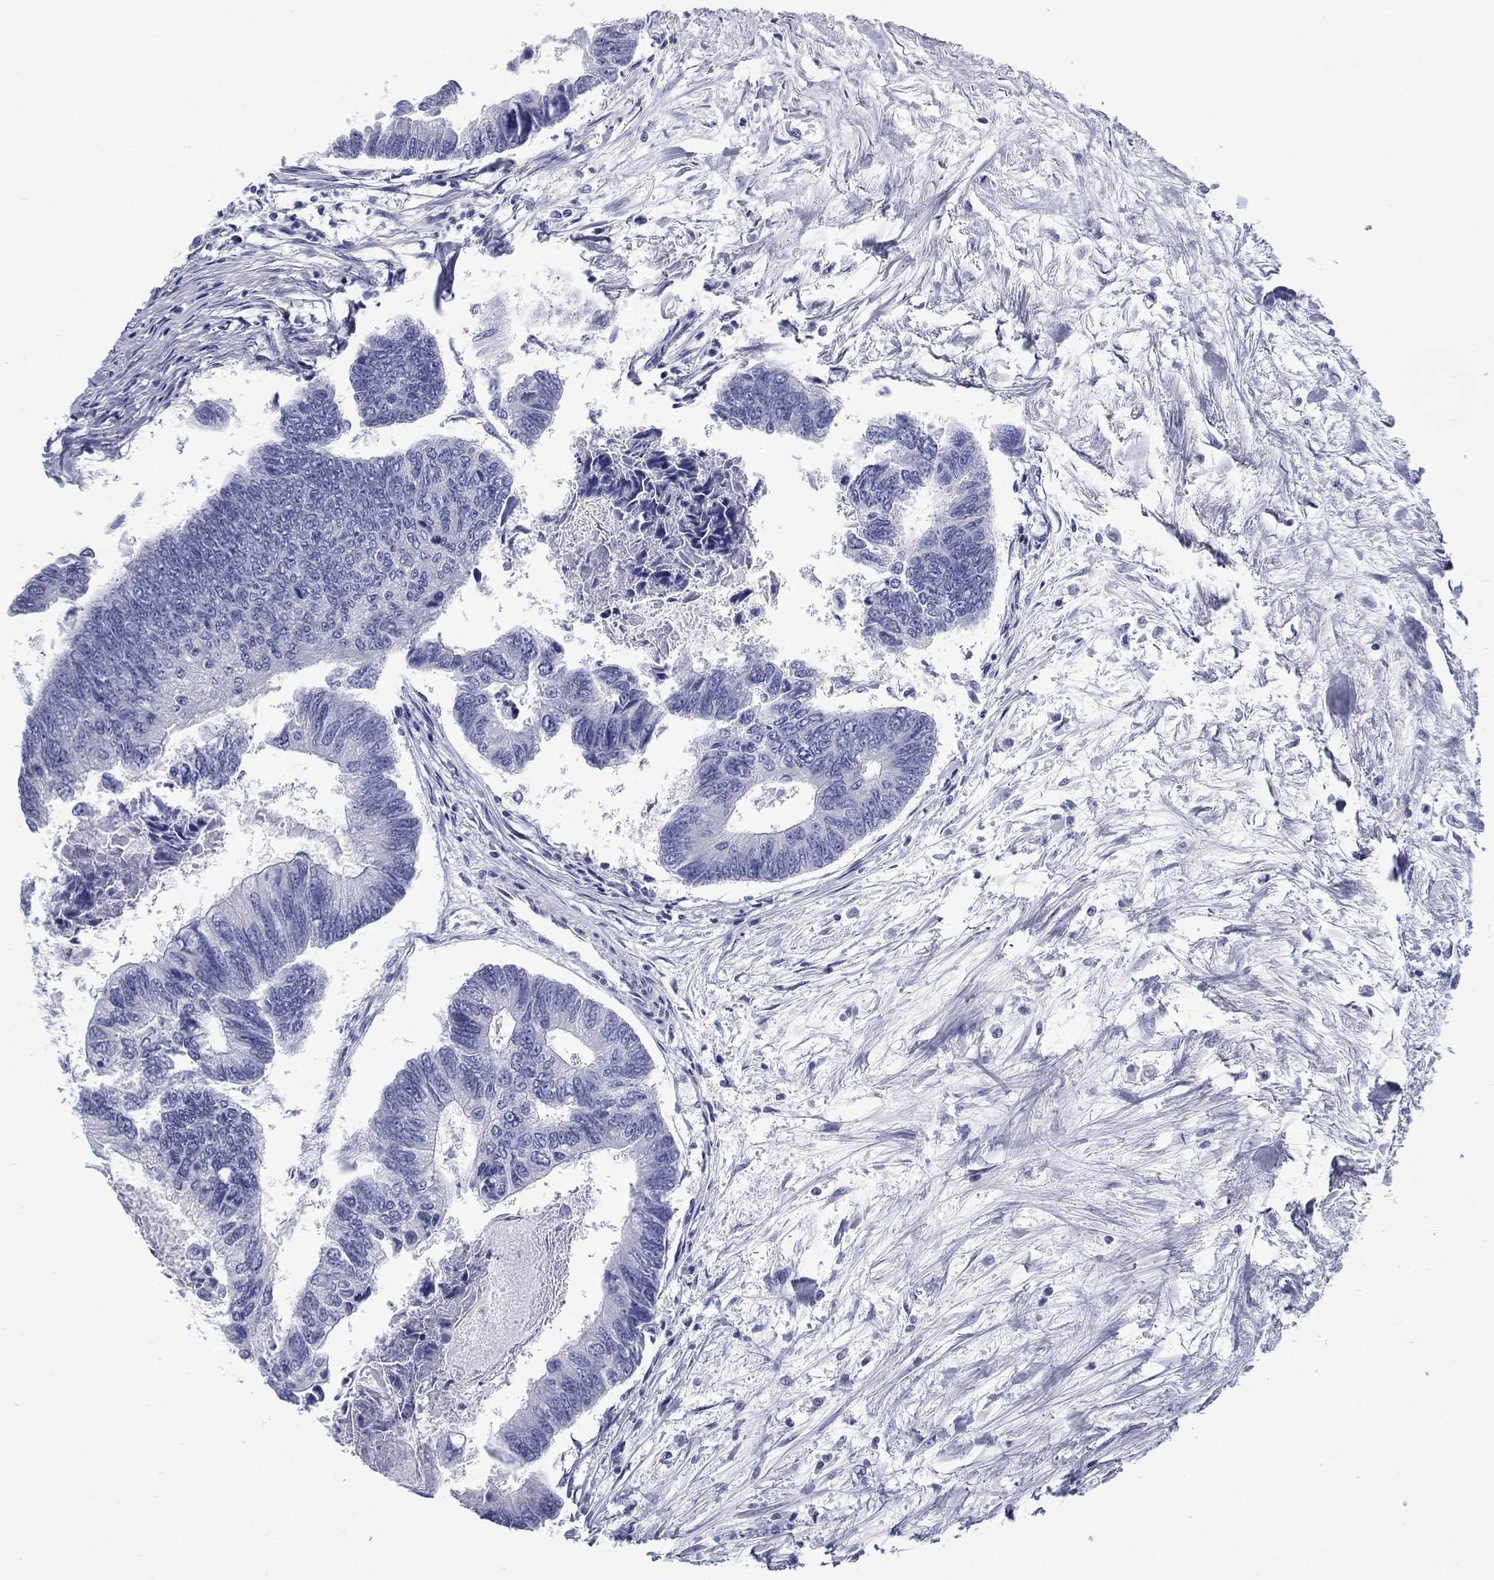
{"staining": {"intensity": "negative", "quantity": "none", "location": "none"}, "tissue": "colorectal cancer", "cell_type": "Tumor cells", "image_type": "cancer", "snomed": [{"axis": "morphology", "description": "Adenocarcinoma, NOS"}, {"axis": "topography", "description": "Colon"}], "caption": "Adenocarcinoma (colorectal) was stained to show a protein in brown. There is no significant expression in tumor cells.", "gene": "C19orf18", "patient": {"sex": "female", "age": 65}}